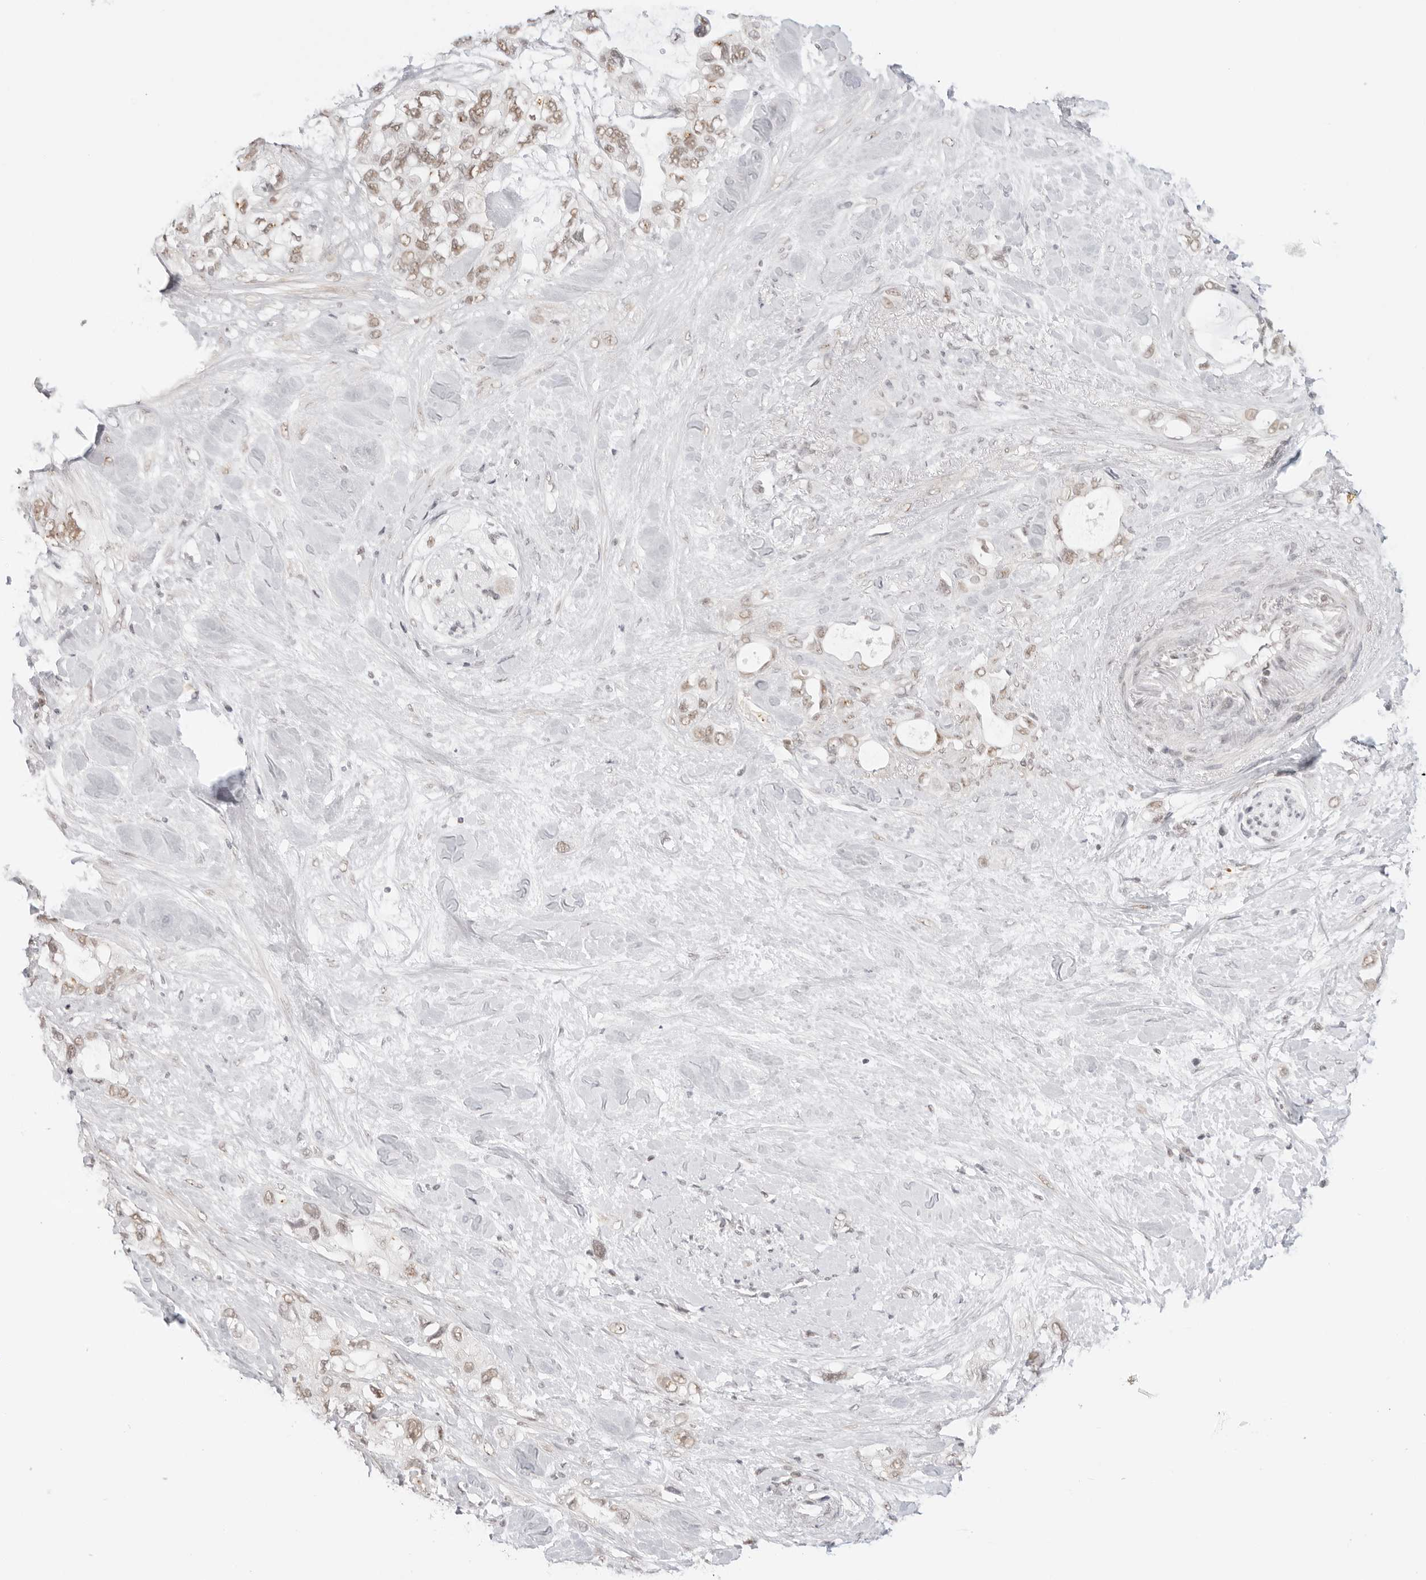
{"staining": {"intensity": "weak", "quantity": ">75%", "location": "nuclear"}, "tissue": "pancreatic cancer", "cell_type": "Tumor cells", "image_type": "cancer", "snomed": [{"axis": "morphology", "description": "Adenocarcinoma, NOS"}, {"axis": "topography", "description": "Pancreas"}], "caption": "Pancreatic cancer stained with a protein marker displays weak staining in tumor cells.", "gene": "TCIM", "patient": {"sex": "female", "age": 56}}